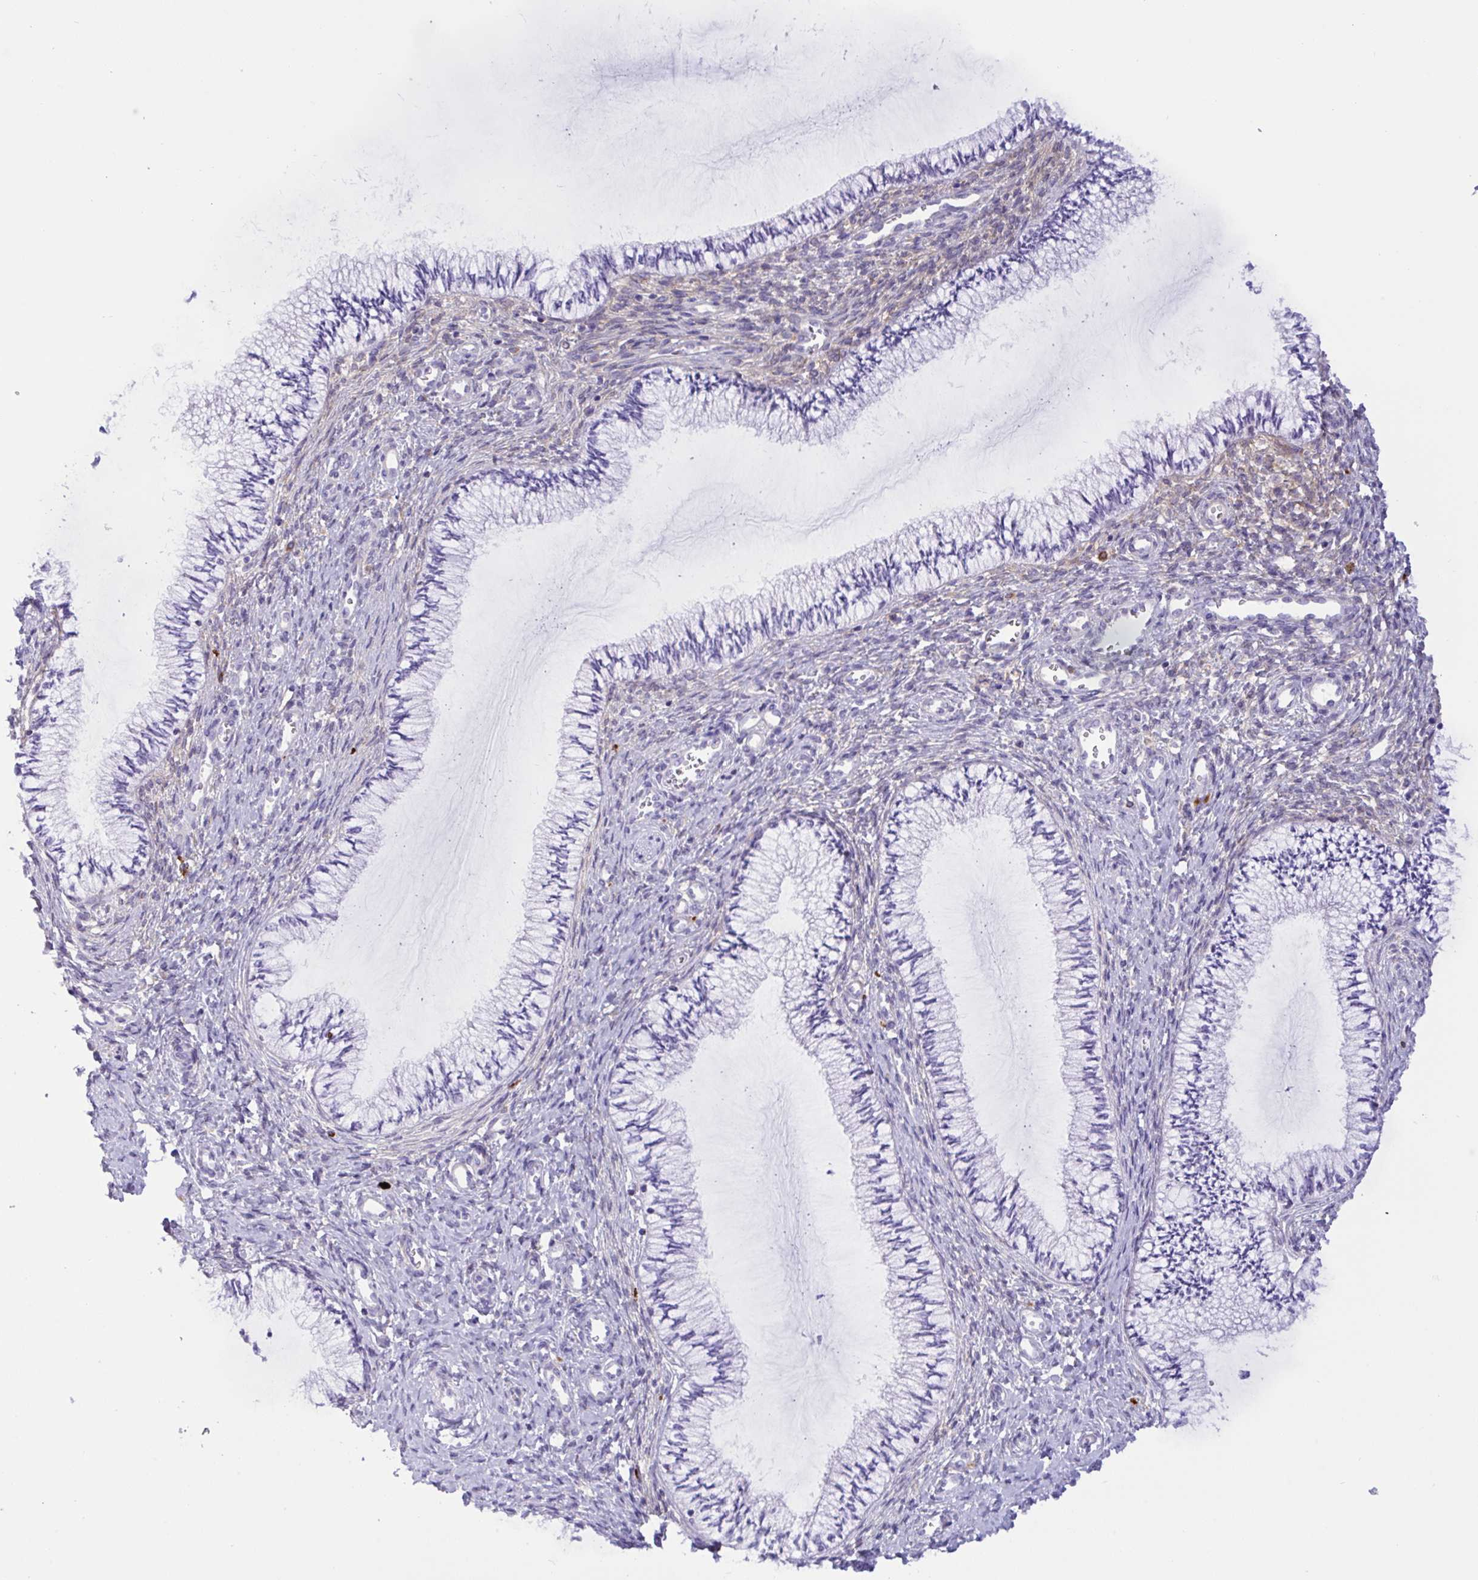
{"staining": {"intensity": "negative", "quantity": "none", "location": "none"}, "tissue": "cervix", "cell_type": "Glandular cells", "image_type": "normal", "snomed": [{"axis": "morphology", "description": "Normal tissue, NOS"}, {"axis": "topography", "description": "Cervix"}], "caption": "IHC image of benign cervix: human cervix stained with DAB exhibits no significant protein expression in glandular cells. (DAB immunohistochemistry, high magnification).", "gene": "SREBF1", "patient": {"sex": "female", "age": 24}}